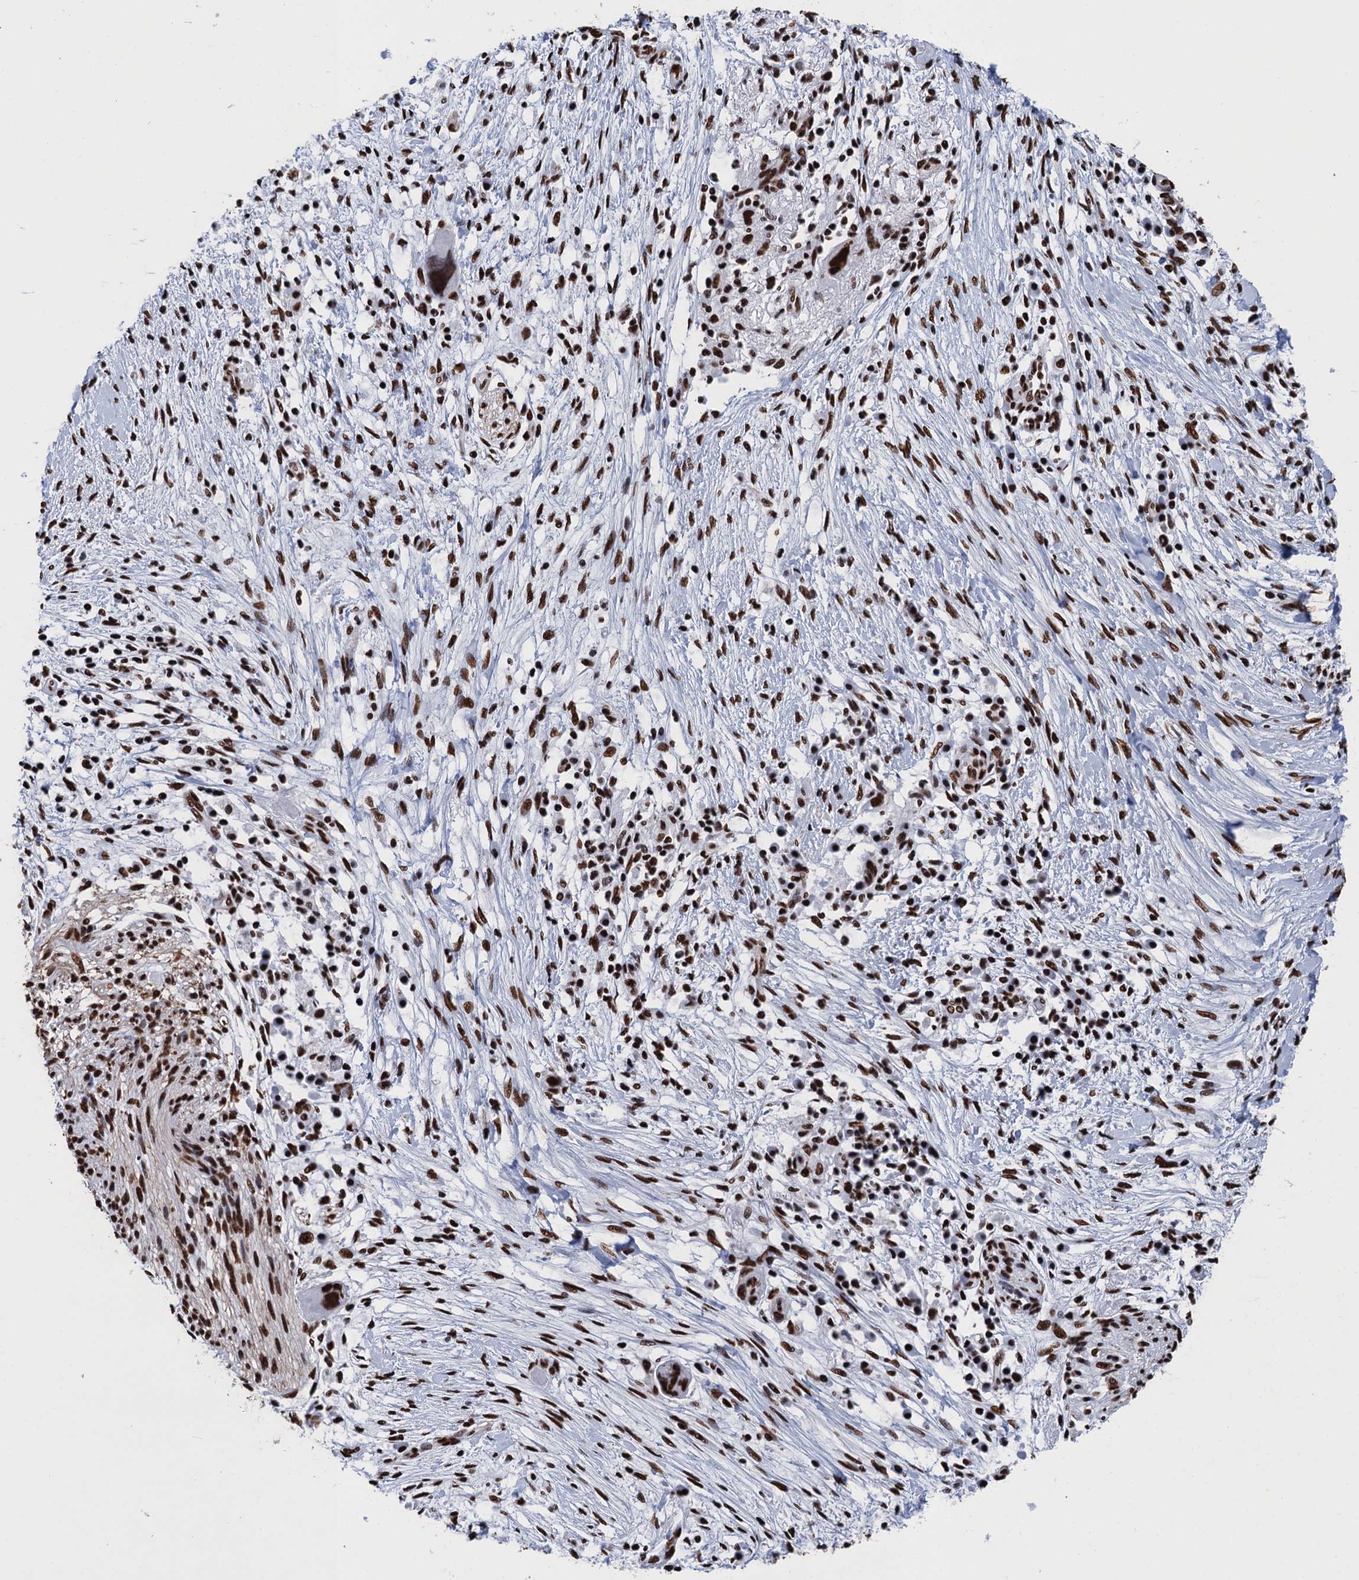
{"staining": {"intensity": "strong", "quantity": ">75%", "location": "nuclear"}, "tissue": "pancreatic cancer", "cell_type": "Tumor cells", "image_type": "cancer", "snomed": [{"axis": "morphology", "description": "Adenocarcinoma, NOS"}, {"axis": "topography", "description": "Pancreas"}], "caption": "An image showing strong nuclear positivity in about >75% of tumor cells in pancreatic cancer (adenocarcinoma), as visualized by brown immunohistochemical staining.", "gene": "UBA2", "patient": {"sex": "male", "age": 68}}